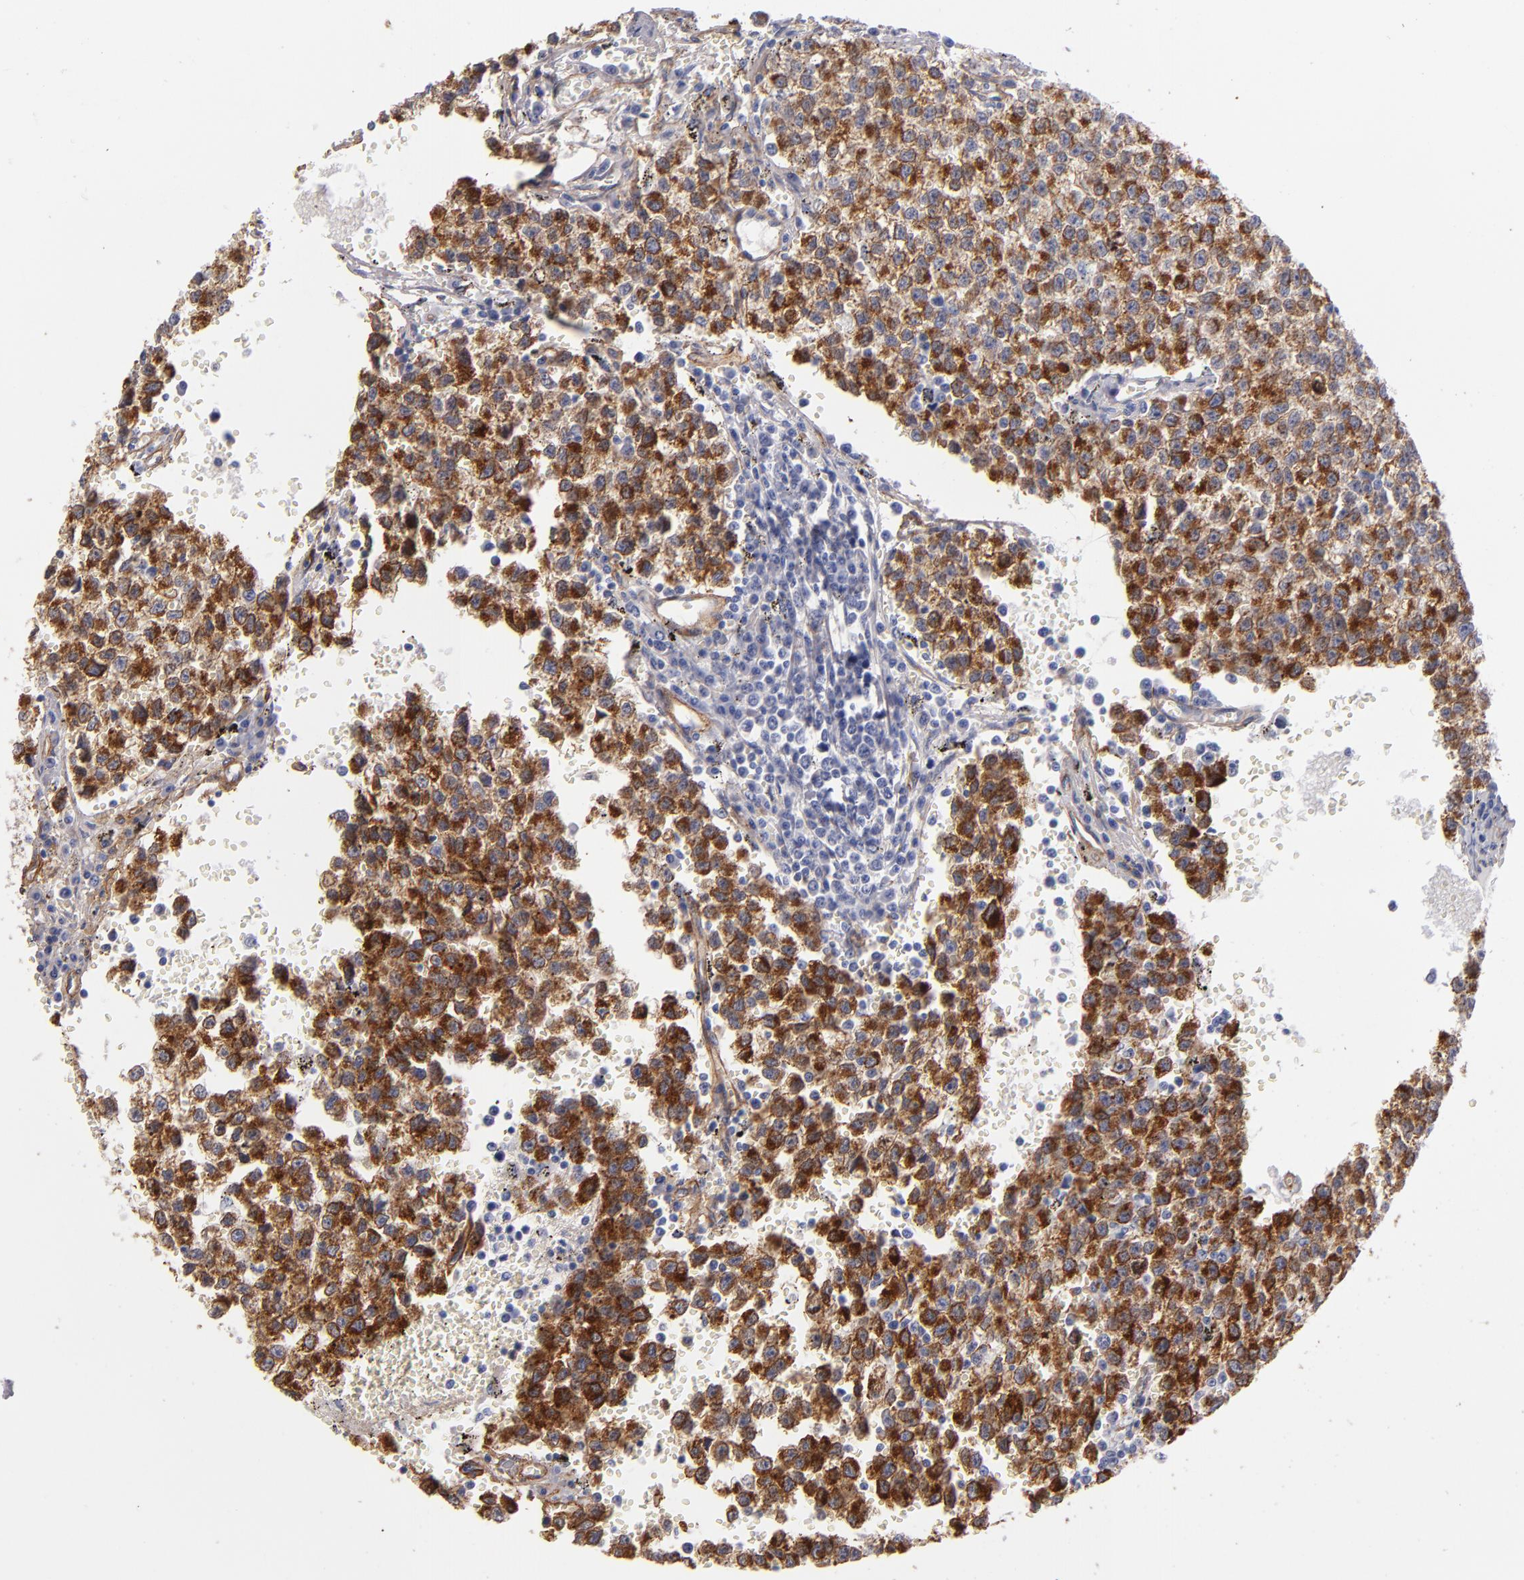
{"staining": {"intensity": "weak", "quantity": ">75%", "location": "cytoplasmic/membranous"}, "tissue": "testis cancer", "cell_type": "Tumor cells", "image_type": "cancer", "snomed": [{"axis": "morphology", "description": "Seminoma, NOS"}, {"axis": "topography", "description": "Testis"}], "caption": "Immunohistochemical staining of testis cancer (seminoma) displays weak cytoplasmic/membranous protein staining in about >75% of tumor cells. Nuclei are stained in blue.", "gene": "LAMC1", "patient": {"sex": "male", "age": 35}}